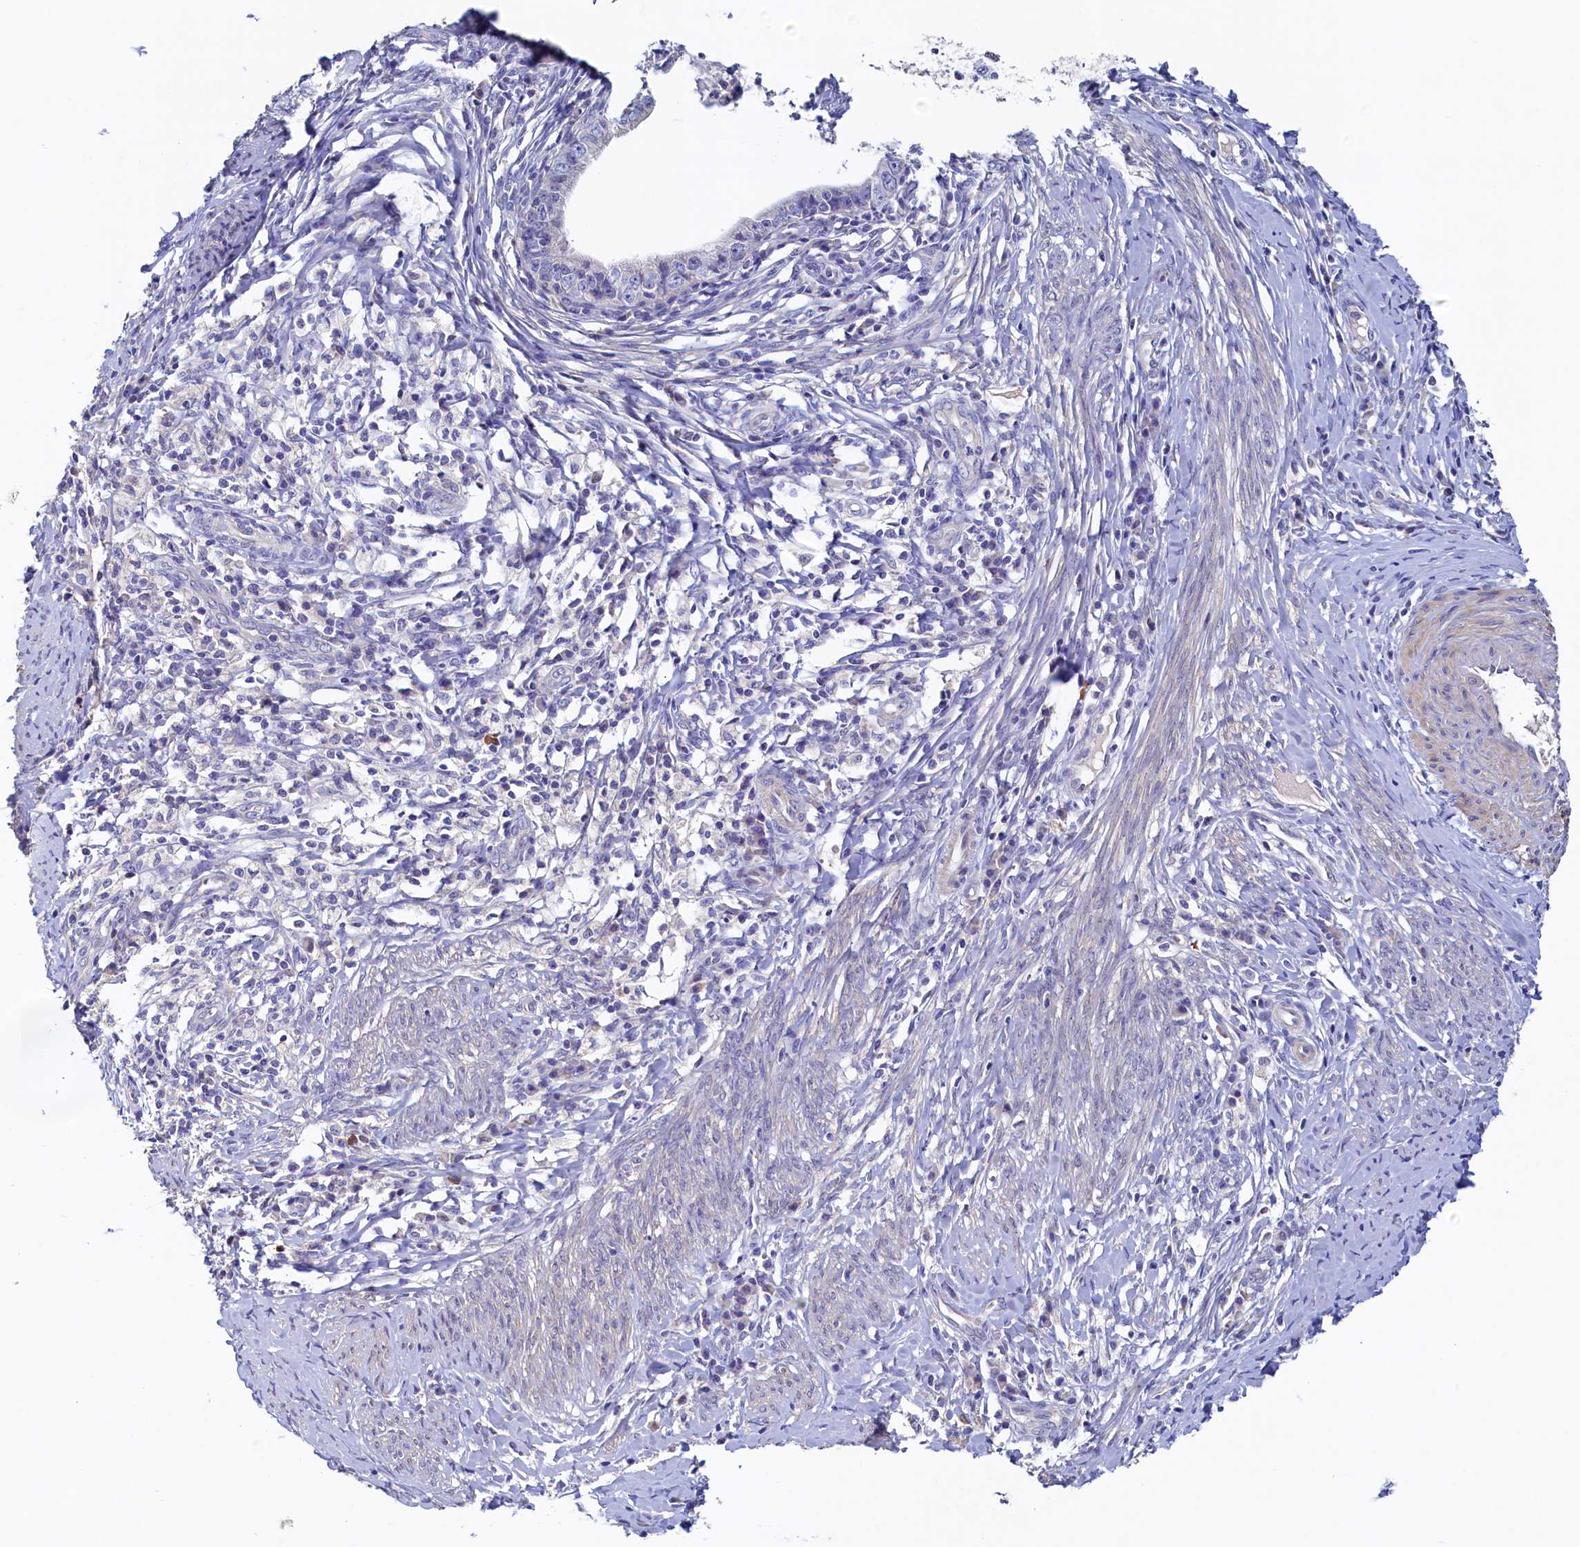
{"staining": {"intensity": "negative", "quantity": "none", "location": "none"}, "tissue": "cervical cancer", "cell_type": "Tumor cells", "image_type": "cancer", "snomed": [{"axis": "morphology", "description": "Adenocarcinoma, NOS"}, {"axis": "topography", "description": "Cervix"}], "caption": "Tumor cells are negative for protein expression in human cervical cancer (adenocarcinoma).", "gene": "DTD1", "patient": {"sex": "female", "age": 36}}